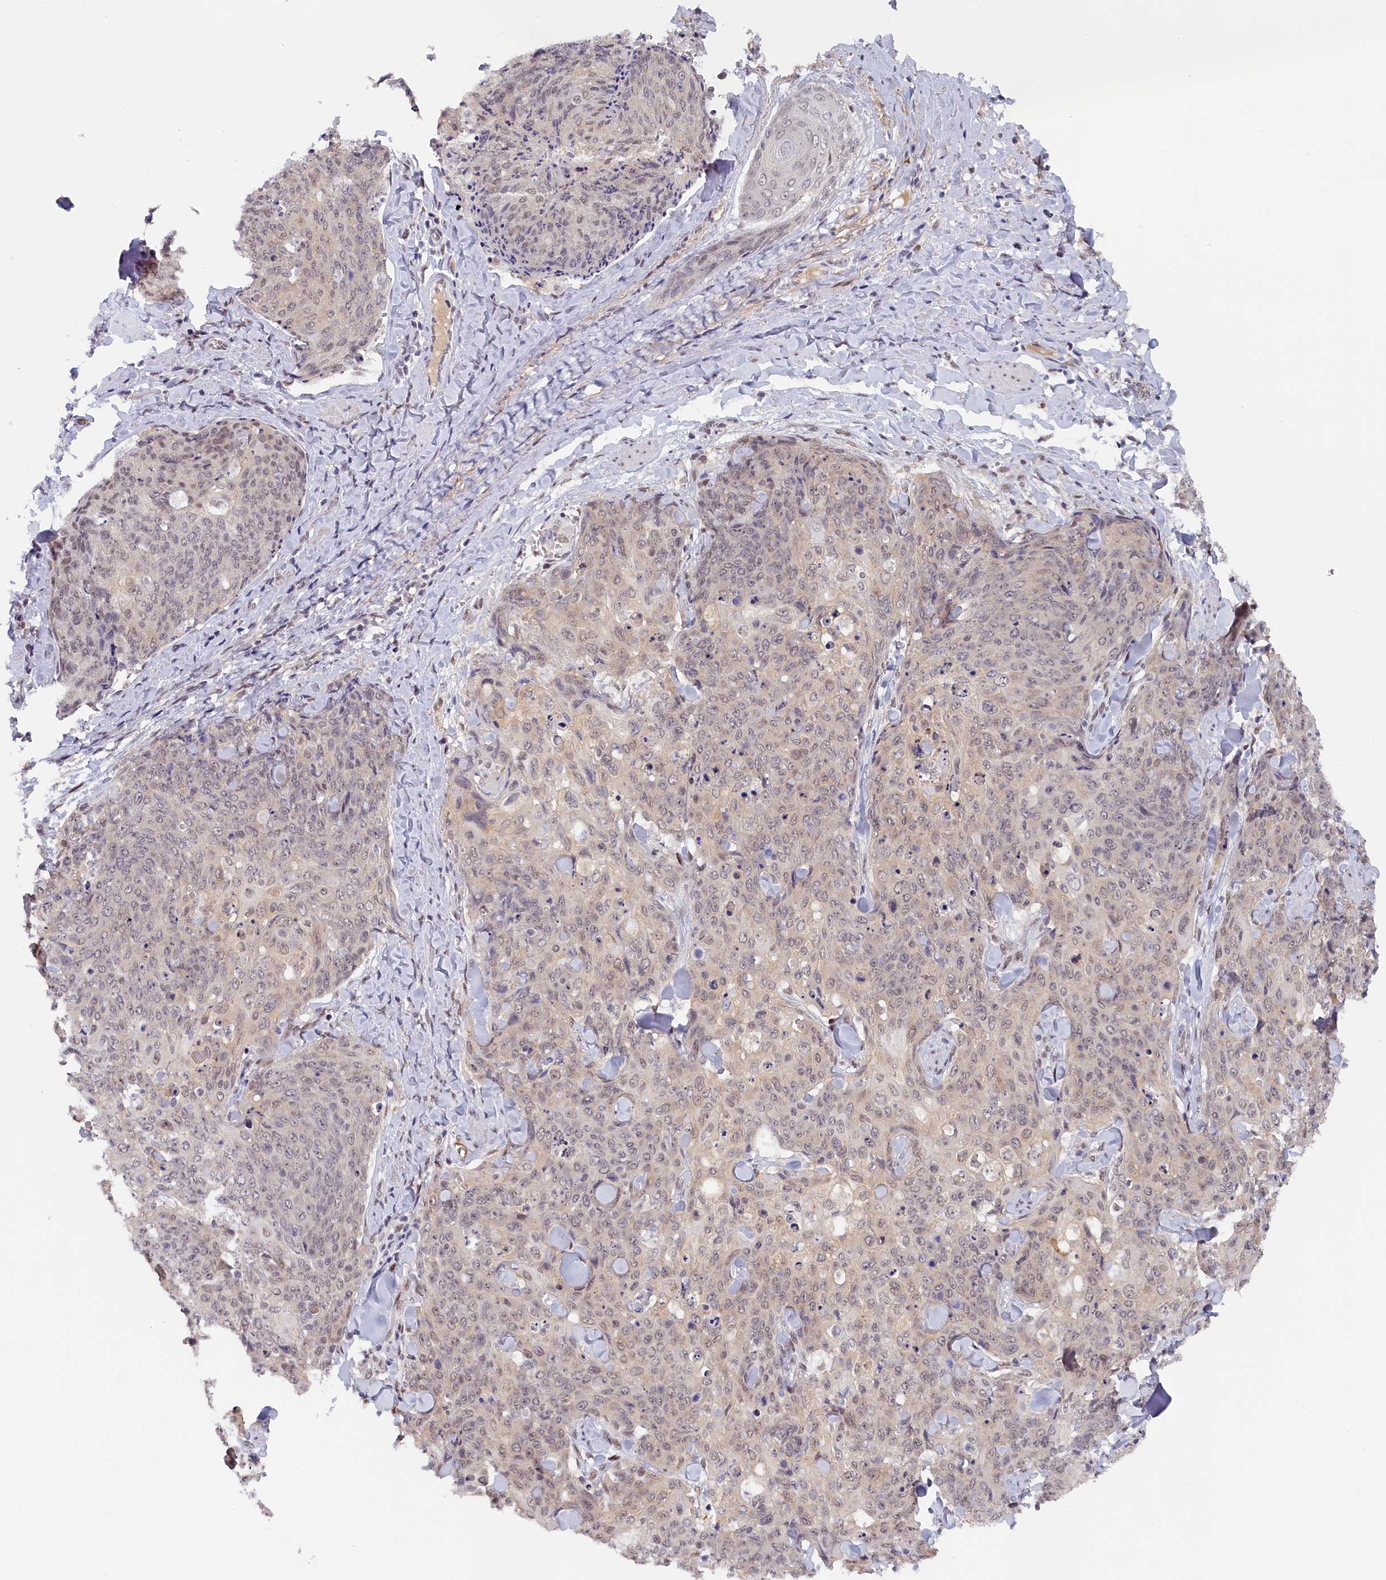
{"staining": {"intensity": "weak", "quantity": "25%-75%", "location": "nuclear"}, "tissue": "skin cancer", "cell_type": "Tumor cells", "image_type": "cancer", "snomed": [{"axis": "morphology", "description": "Squamous cell carcinoma, NOS"}, {"axis": "topography", "description": "Skin"}, {"axis": "topography", "description": "Vulva"}], "caption": "Weak nuclear protein staining is identified in approximately 25%-75% of tumor cells in skin cancer (squamous cell carcinoma).", "gene": "SEC31B", "patient": {"sex": "female", "age": 85}}